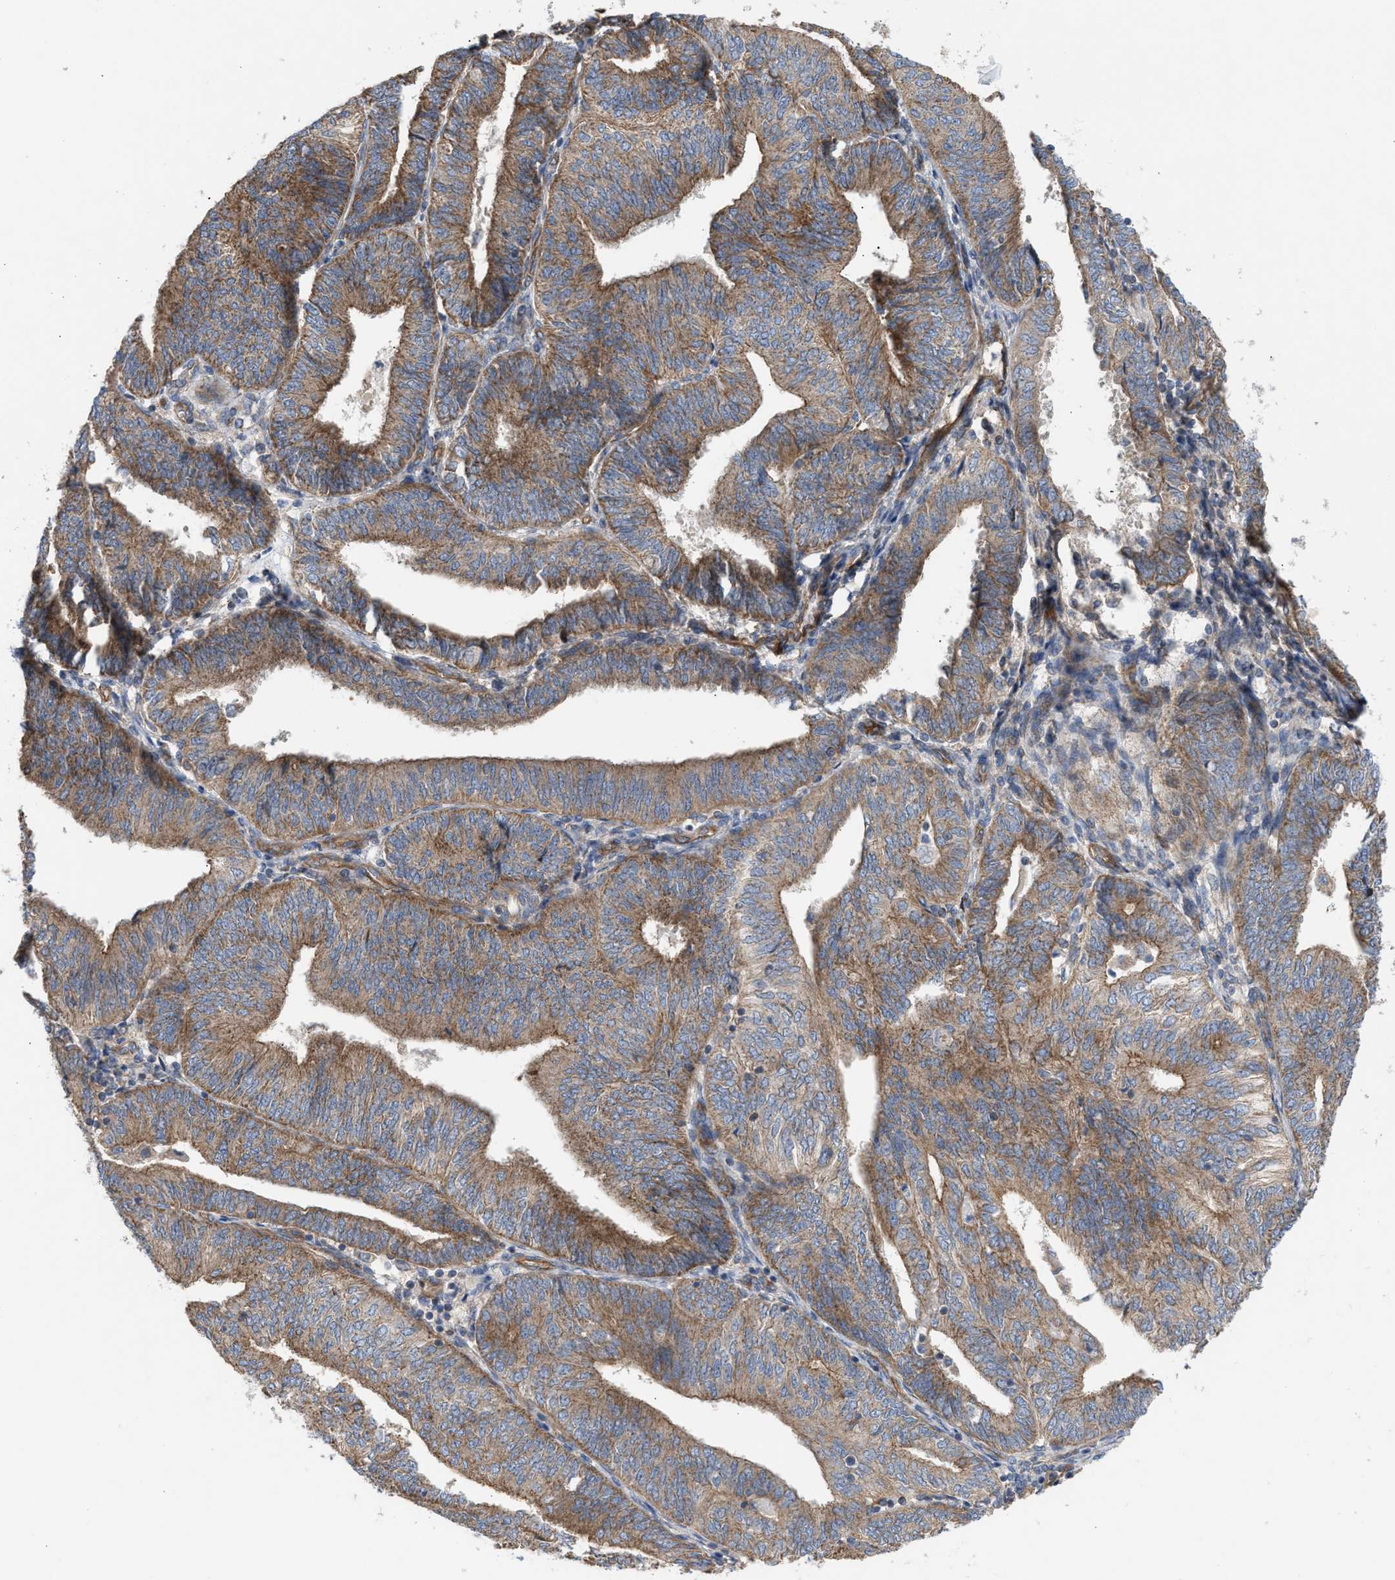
{"staining": {"intensity": "moderate", "quantity": ">75%", "location": "cytoplasmic/membranous"}, "tissue": "endometrial cancer", "cell_type": "Tumor cells", "image_type": "cancer", "snomed": [{"axis": "morphology", "description": "Adenocarcinoma, NOS"}, {"axis": "topography", "description": "Endometrium"}], "caption": "Immunohistochemistry (DAB (3,3'-diaminobenzidine)) staining of endometrial adenocarcinoma displays moderate cytoplasmic/membranous protein staining in about >75% of tumor cells.", "gene": "OXSM", "patient": {"sex": "female", "age": 58}}